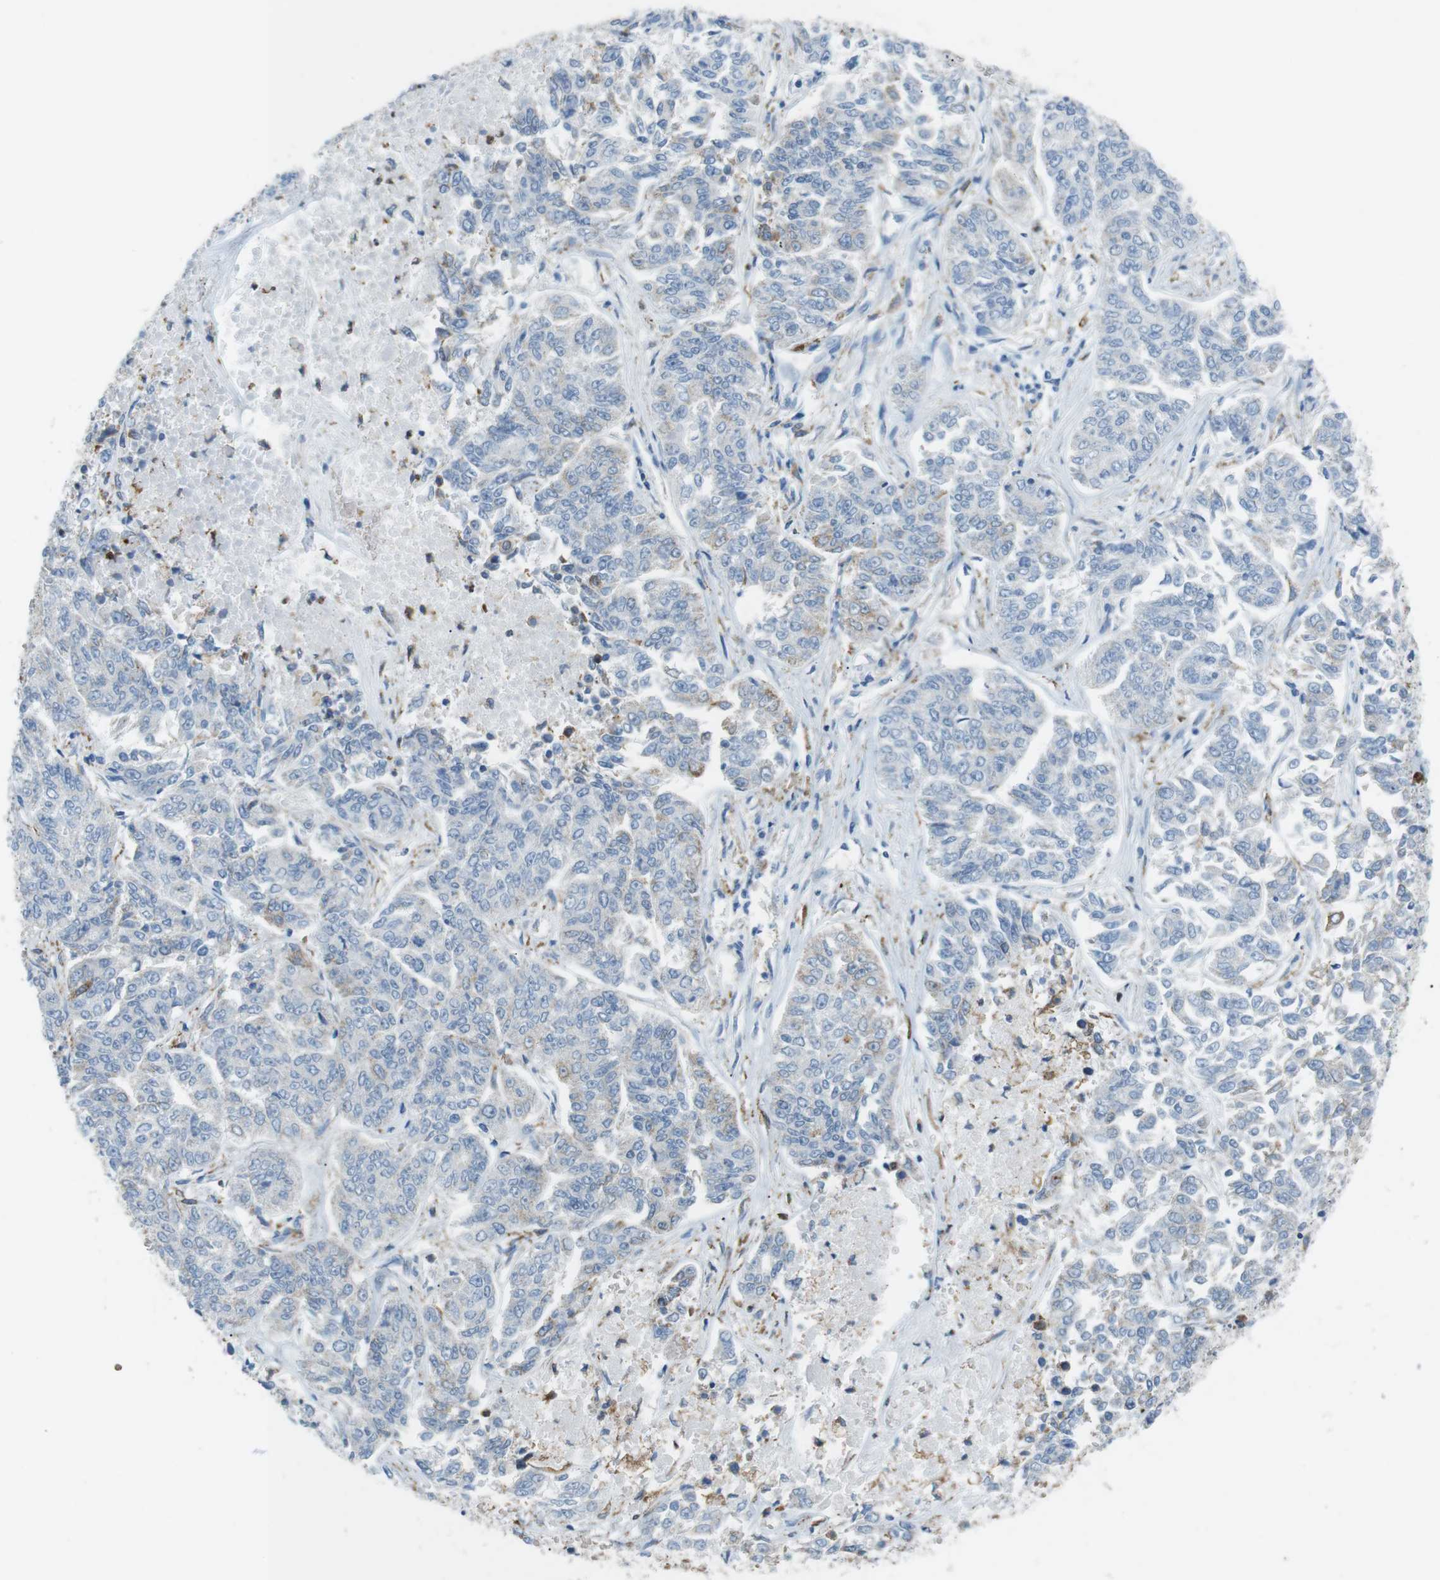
{"staining": {"intensity": "weak", "quantity": "<25%", "location": "cytoplasmic/membranous"}, "tissue": "lung cancer", "cell_type": "Tumor cells", "image_type": "cancer", "snomed": [{"axis": "morphology", "description": "Adenocarcinoma, NOS"}, {"axis": "topography", "description": "Lung"}], "caption": "The micrograph exhibits no significant staining in tumor cells of lung cancer (adenocarcinoma).", "gene": "VAMP1", "patient": {"sex": "male", "age": 84}}